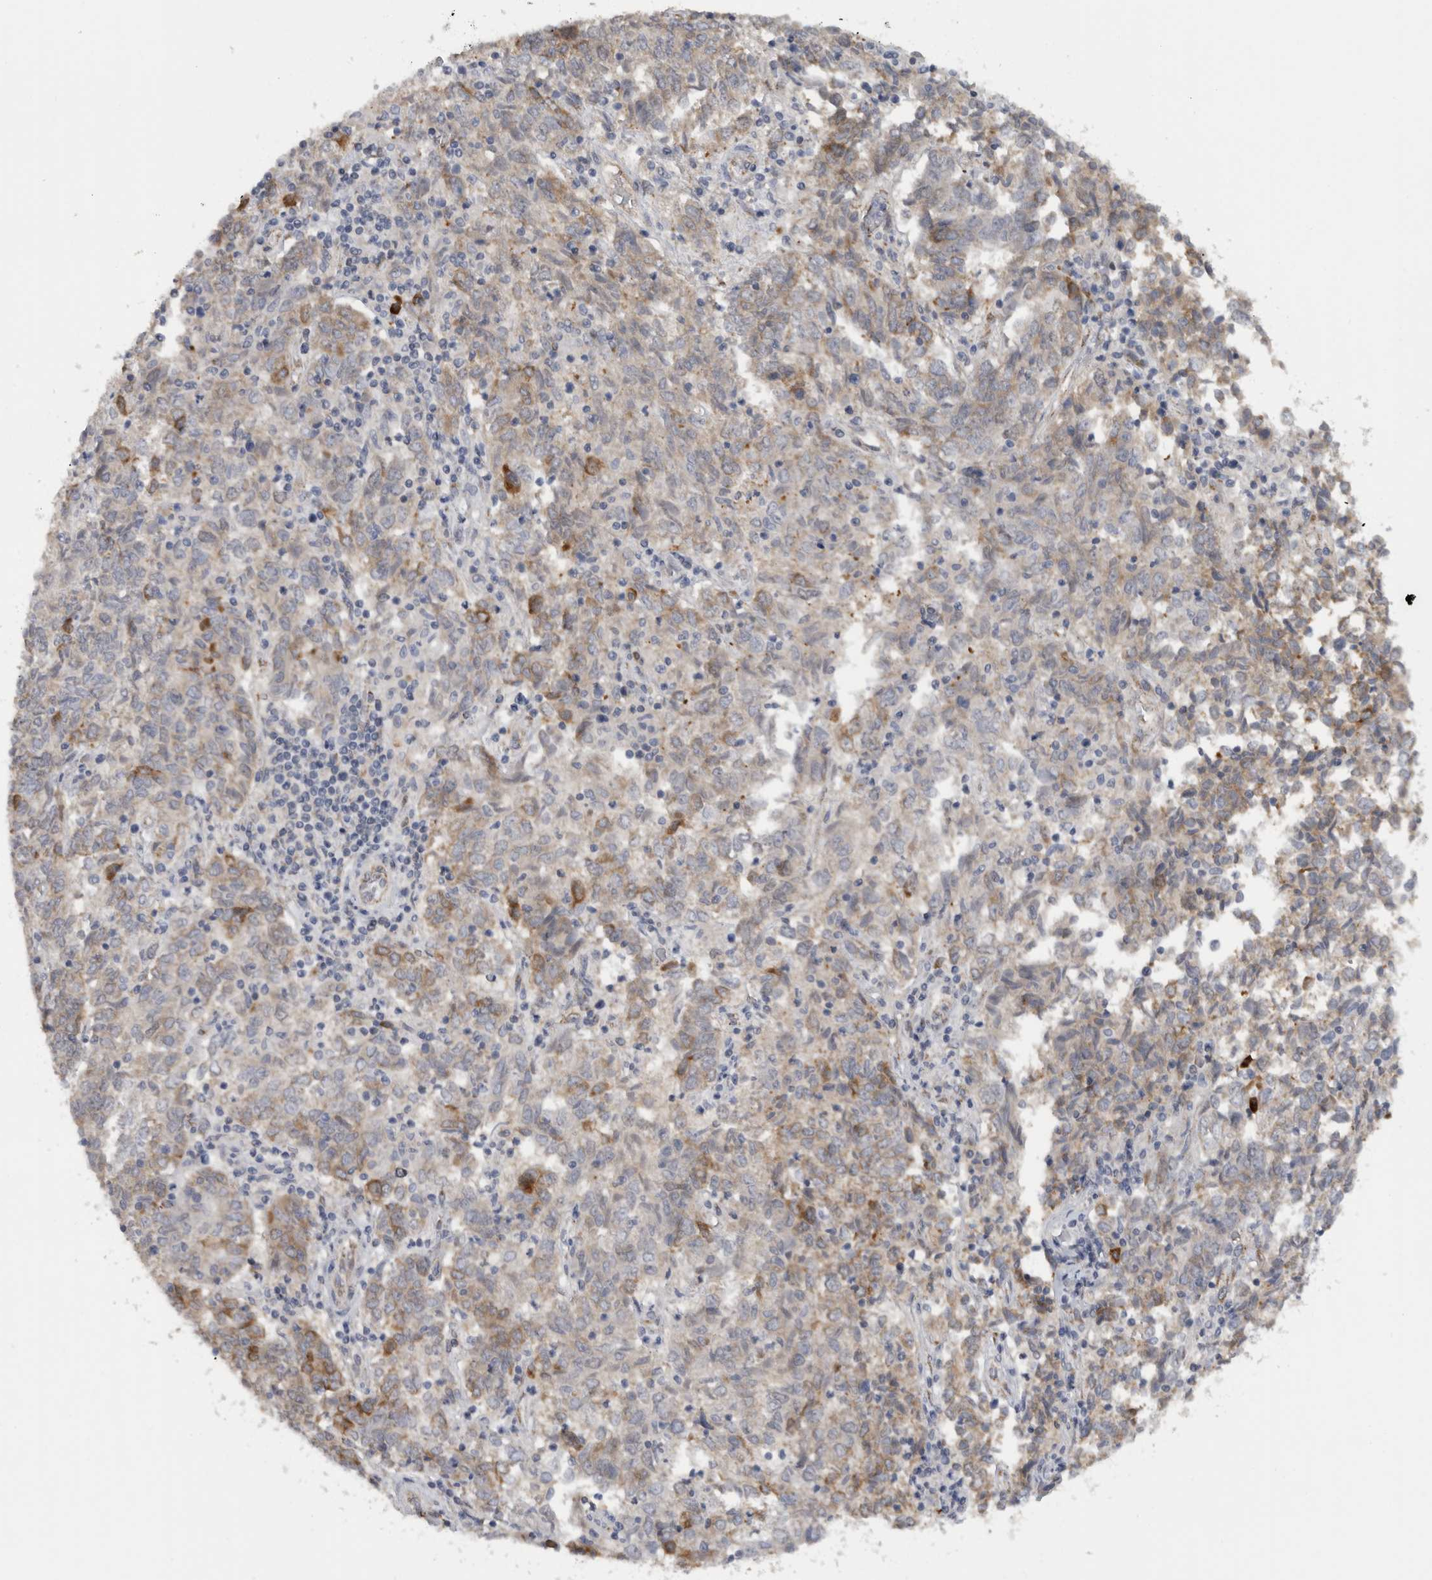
{"staining": {"intensity": "moderate", "quantity": "<25%", "location": "cytoplasmic/membranous"}, "tissue": "endometrial cancer", "cell_type": "Tumor cells", "image_type": "cancer", "snomed": [{"axis": "morphology", "description": "Adenocarcinoma, NOS"}, {"axis": "topography", "description": "Endometrium"}], "caption": "Human endometrial adenocarcinoma stained with a protein marker demonstrates moderate staining in tumor cells.", "gene": "DYRK2", "patient": {"sex": "female", "age": 80}}